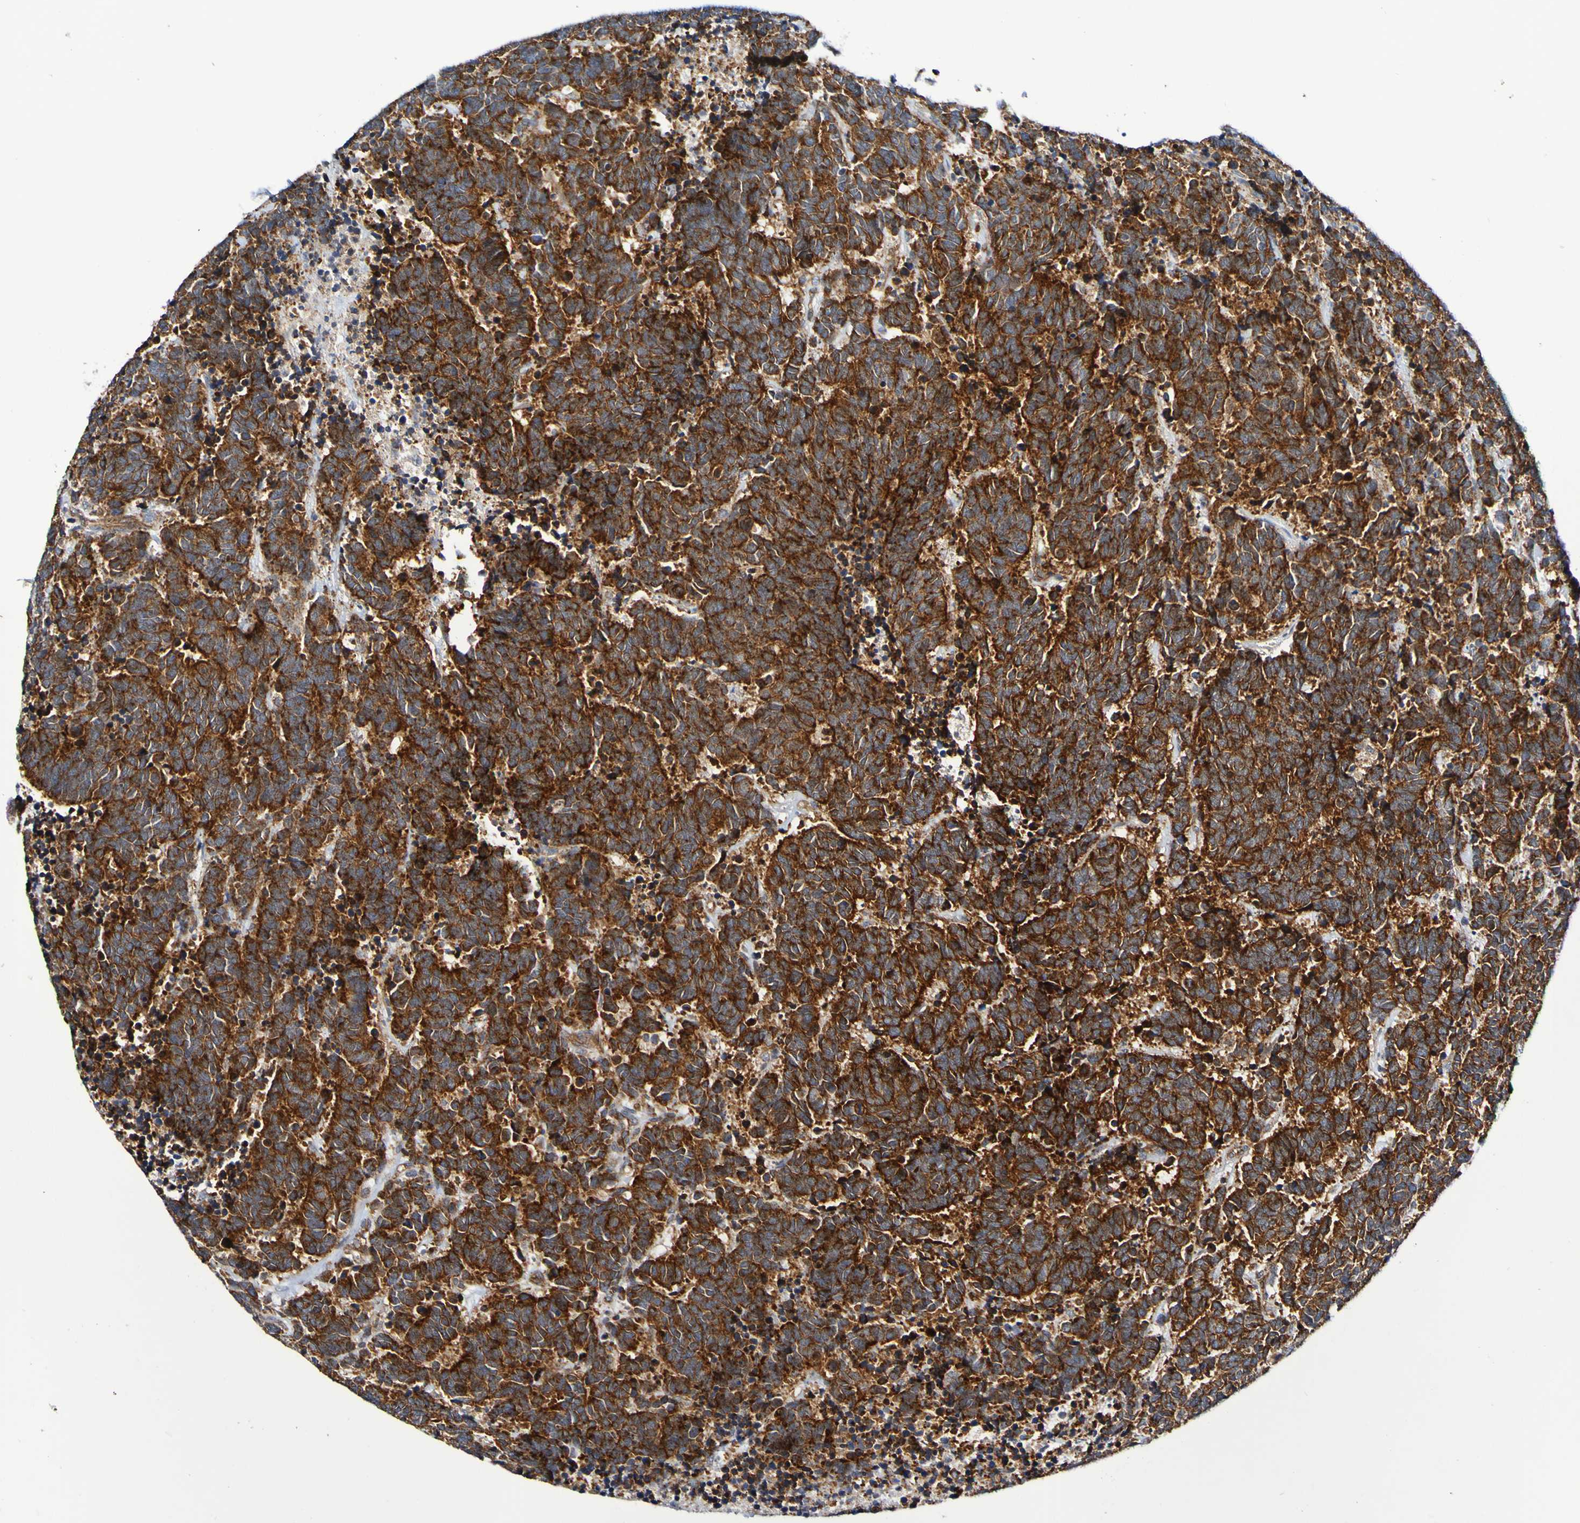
{"staining": {"intensity": "strong", "quantity": ">75%", "location": "cytoplasmic/membranous"}, "tissue": "carcinoid", "cell_type": "Tumor cells", "image_type": "cancer", "snomed": [{"axis": "morphology", "description": "Carcinoma, NOS"}, {"axis": "morphology", "description": "Carcinoid, malignant, NOS"}, {"axis": "topography", "description": "Urinary bladder"}], "caption": "Strong cytoplasmic/membranous staining is present in approximately >75% of tumor cells in carcinoma.", "gene": "GJB1", "patient": {"sex": "male", "age": 57}}